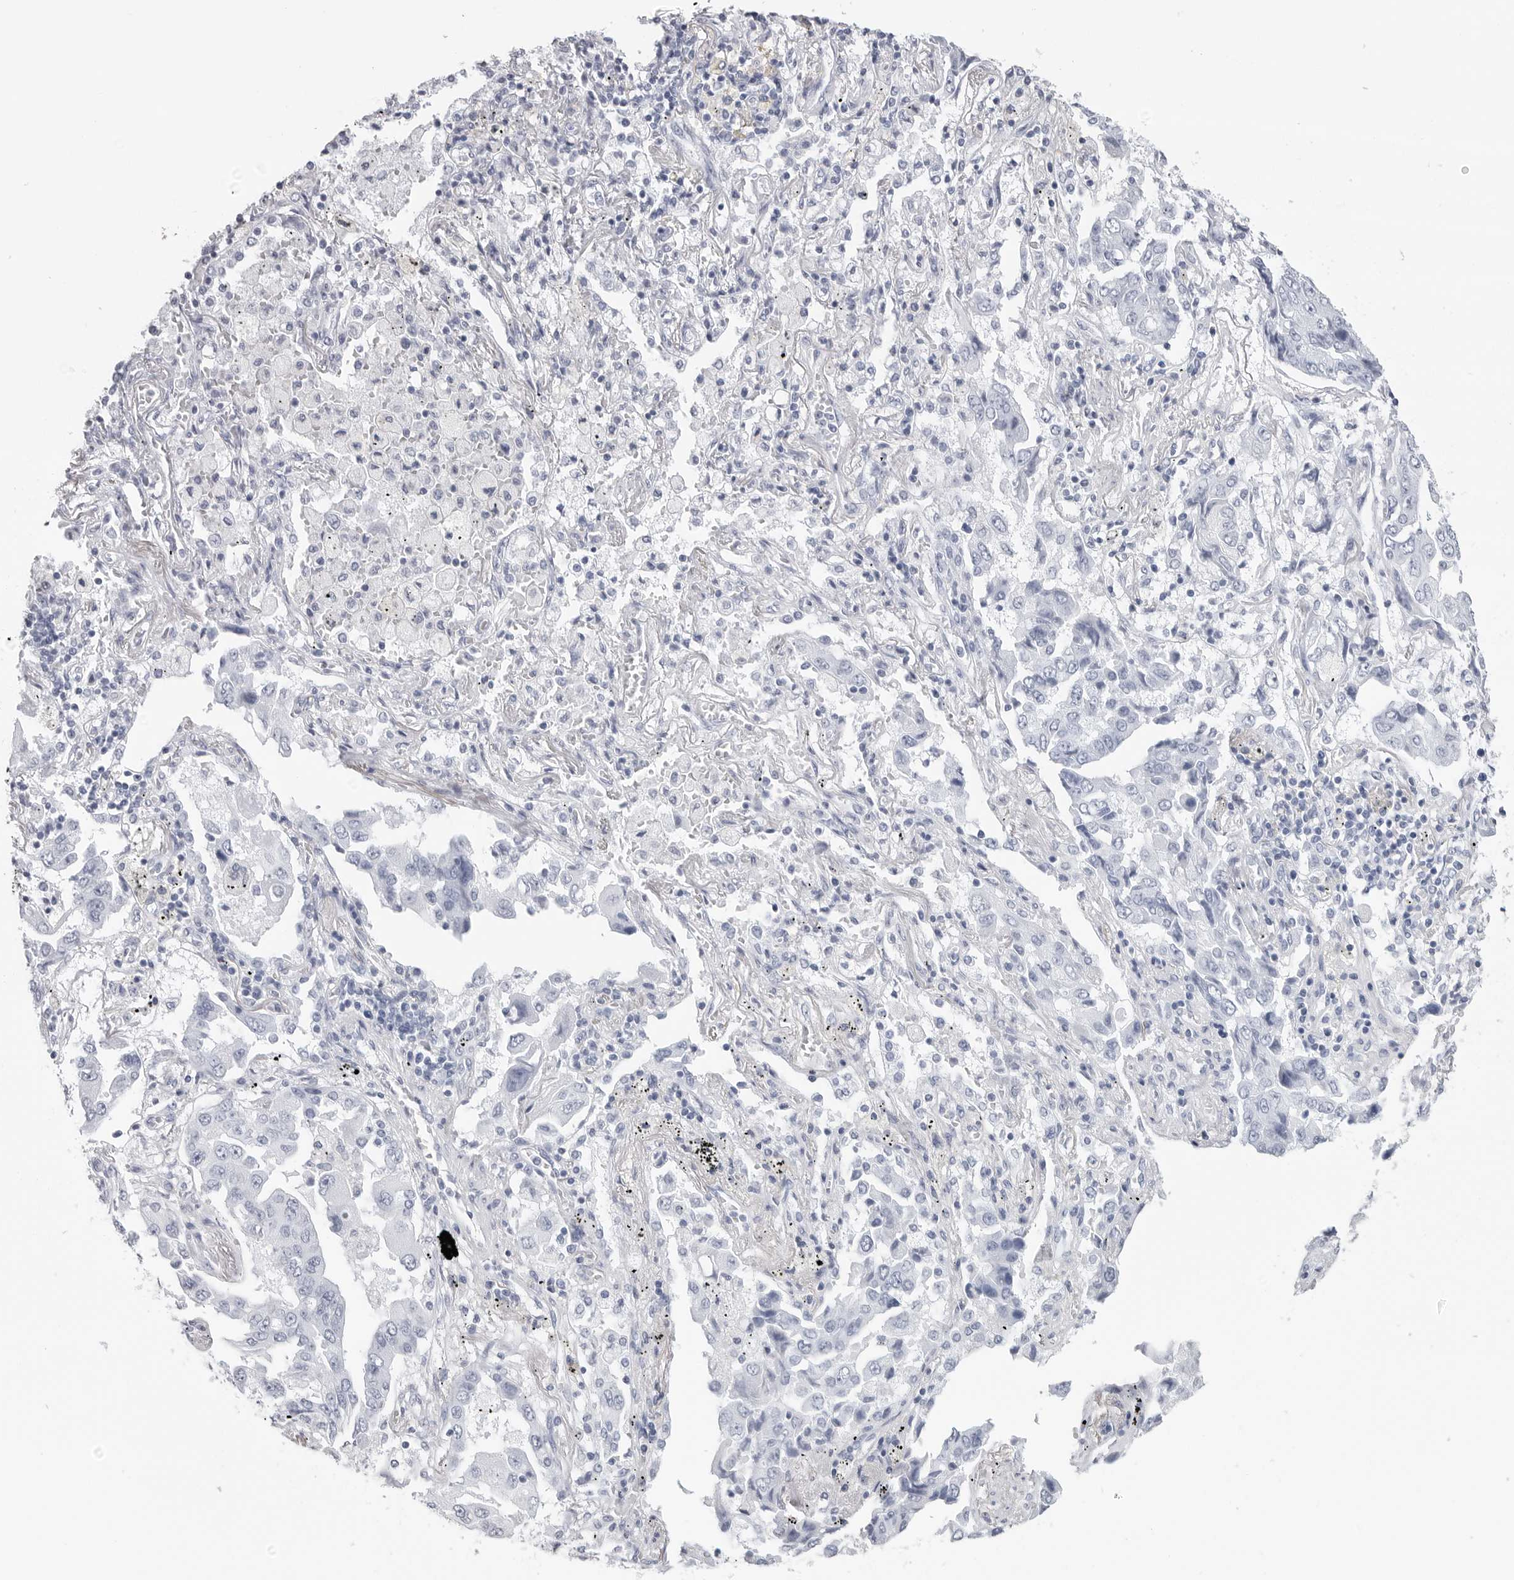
{"staining": {"intensity": "negative", "quantity": "none", "location": "none"}, "tissue": "lung cancer", "cell_type": "Tumor cells", "image_type": "cancer", "snomed": [{"axis": "morphology", "description": "Adenocarcinoma, NOS"}, {"axis": "topography", "description": "Lung"}], "caption": "Lung cancer (adenocarcinoma) was stained to show a protein in brown. There is no significant expression in tumor cells.", "gene": "CST2", "patient": {"sex": "female", "age": 65}}